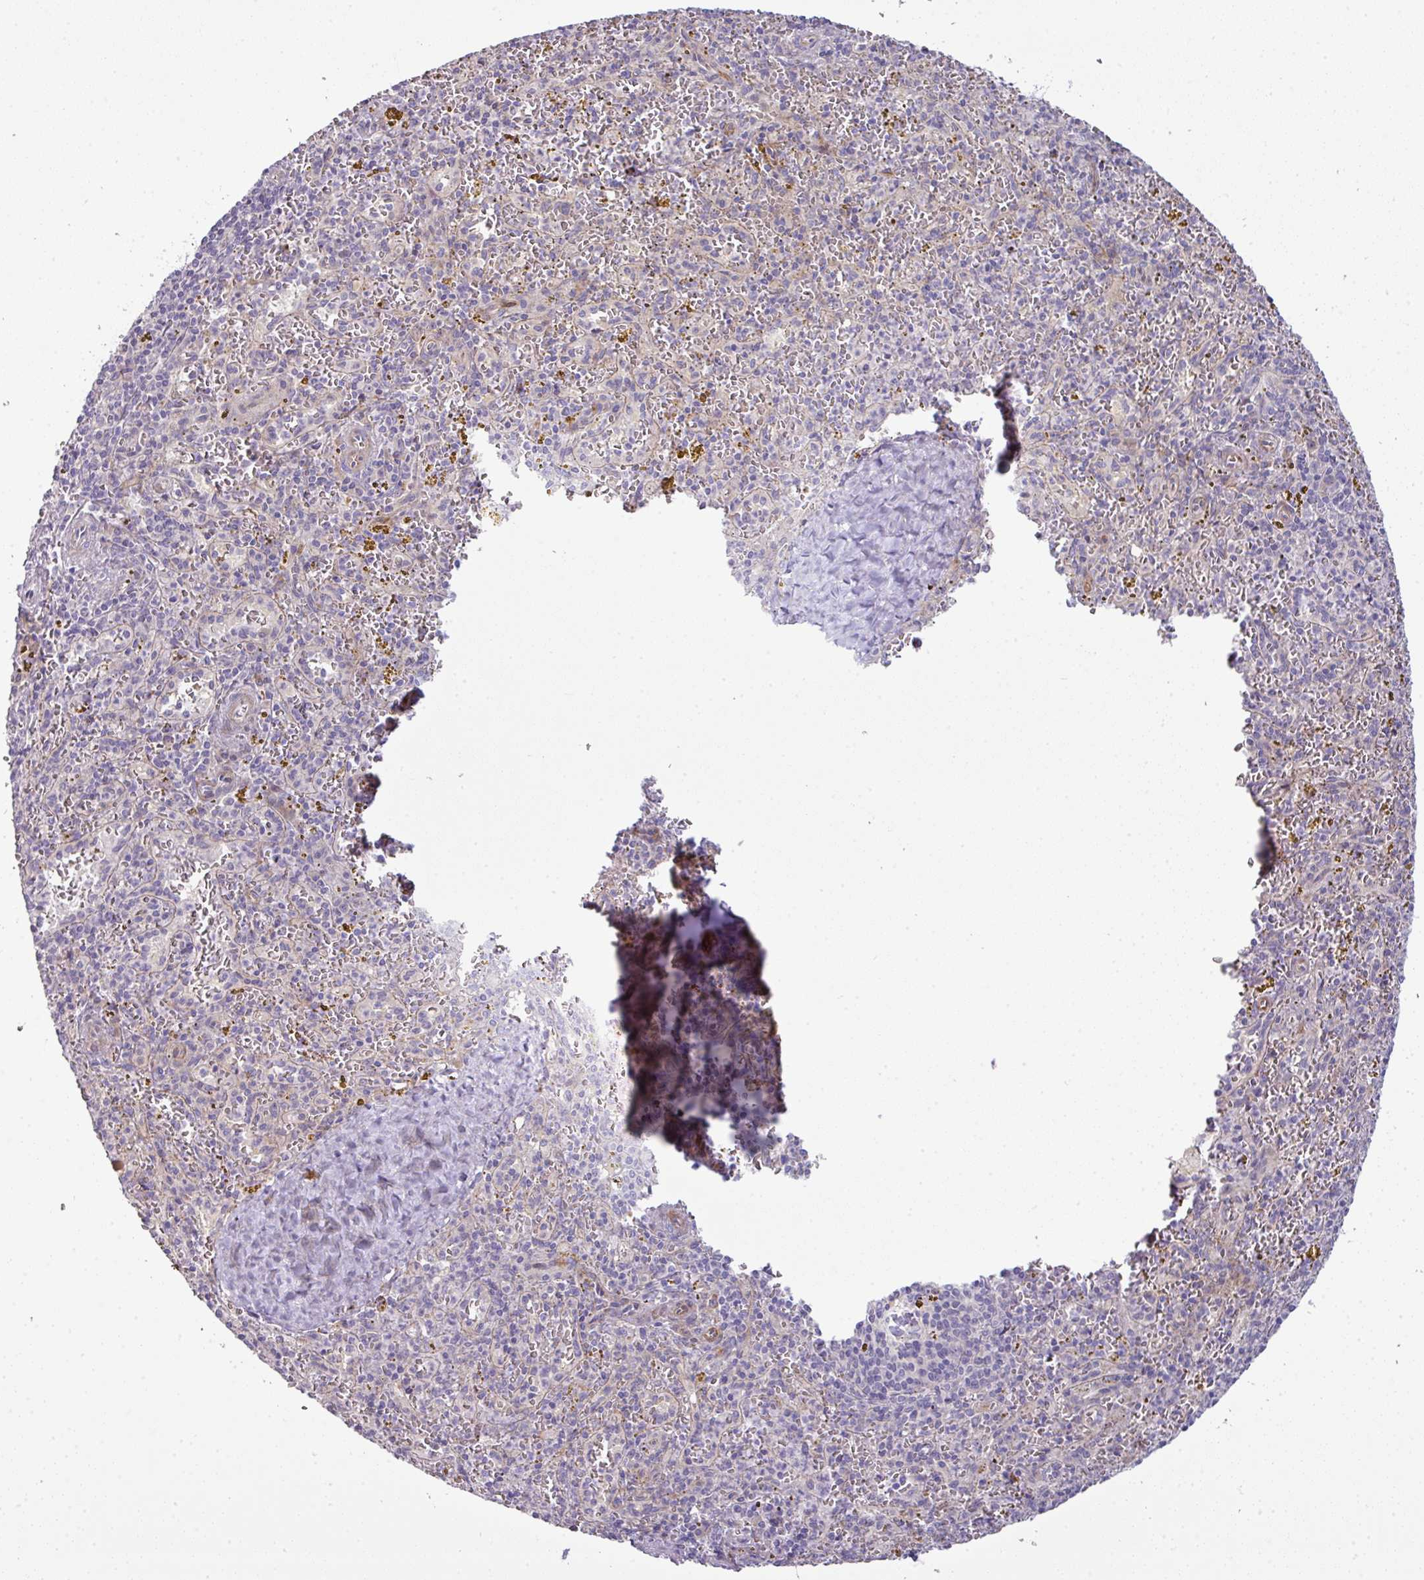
{"staining": {"intensity": "moderate", "quantity": "<25%", "location": "cytoplasmic/membranous"}, "tissue": "spleen", "cell_type": "Cells in red pulp", "image_type": "normal", "snomed": [{"axis": "morphology", "description": "Normal tissue, NOS"}, {"axis": "topography", "description": "Spleen"}], "caption": "Immunohistochemical staining of normal spleen exhibits <25% levels of moderate cytoplasmic/membranous protein expression in approximately <25% of cells in red pulp. (DAB = brown stain, brightfield microscopy at high magnification).", "gene": "ATP6V1F", "patient": {"sex": "male", "age": 57}}